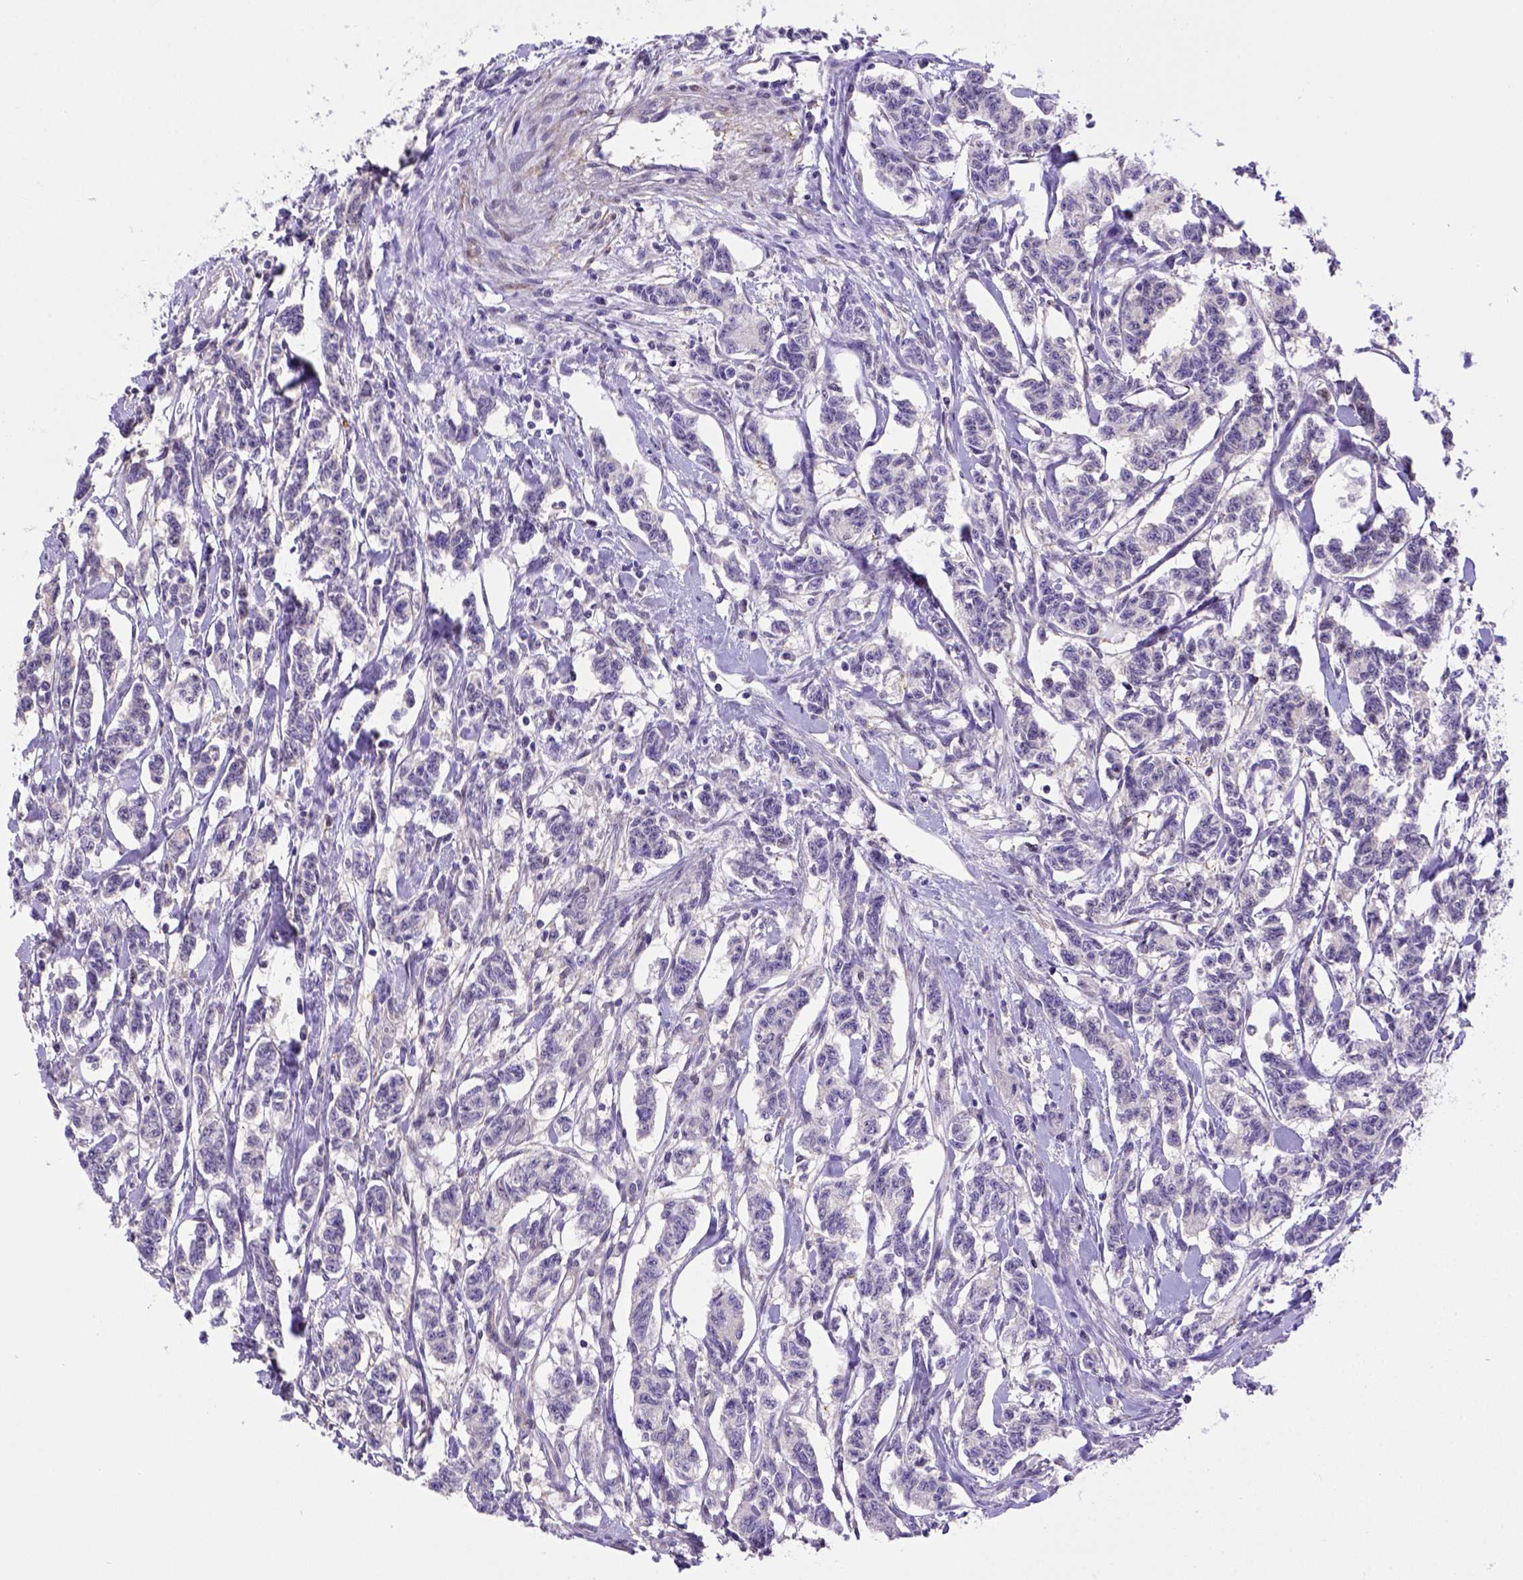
{"staining": {"intensity": "negative", "quantity": "none", "location": "none"}, "tissue": "carcinoid", "cell_type": "Tumor cells", "image_type": "cancer", "snomed": [{"axis": "morphology", "description": "Carcinoid, malignant, NOS"}, {"axis": "topography", "description": "Kidney"}], "caption": "DAB (3,3'-diaminobenzidine) immunohistochemical staining of carcinoid reveals no significant positivity in tumor cells.", "gene": "BTN1A1", "patient": {"sex": "female", "age": 41}}